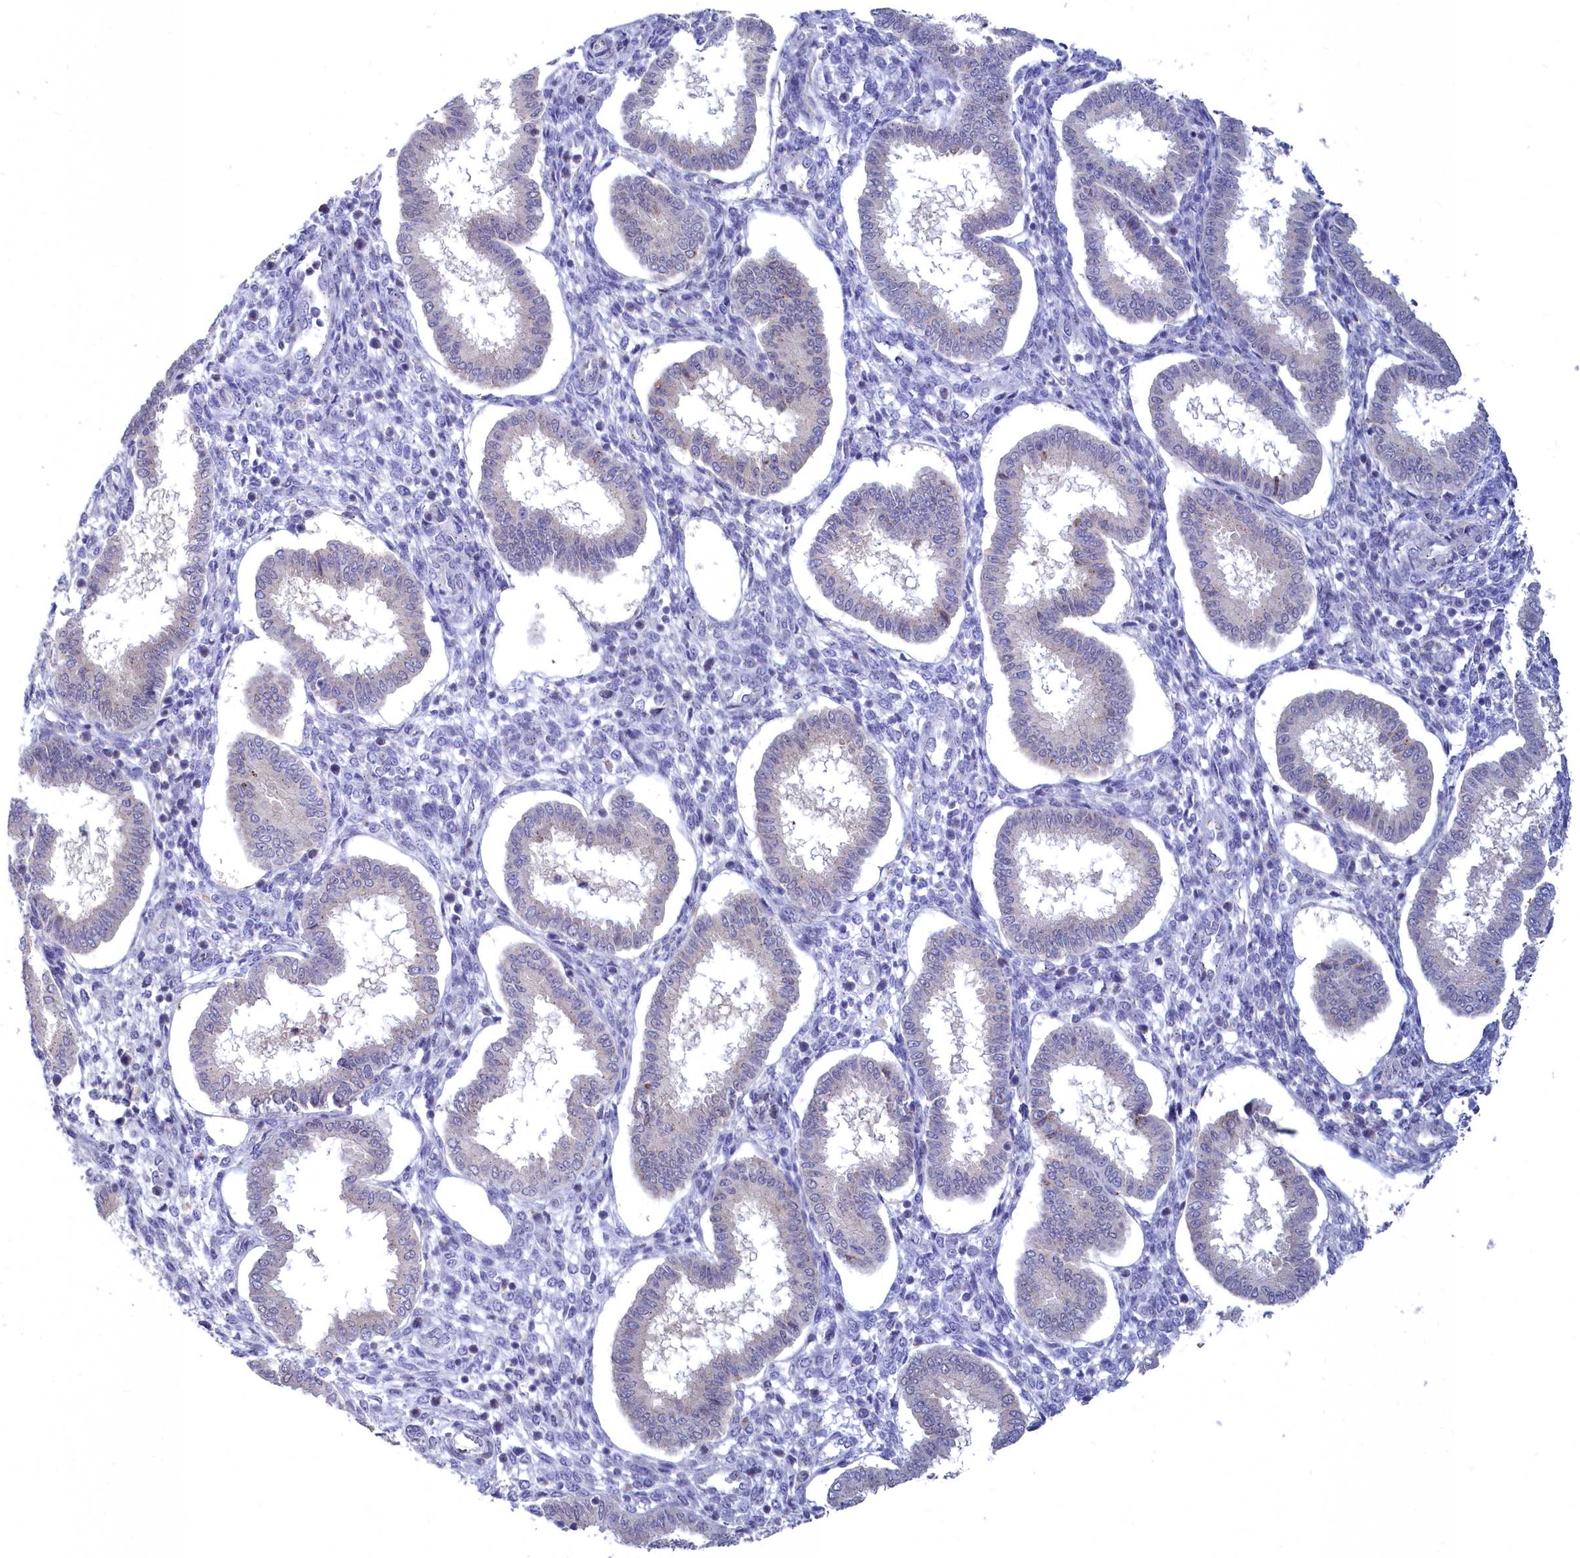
{"staining": {"intensity": "negative", "quantity": "none", "location": "none"}, "tissue": "endometrium", "cell_type": "Cells in endometrial stroma", "image_type": "normal", "snomed": [{"axis": "morphology", "description": "Normal tissue, NOS"}, {"axis": "topography", "description": "Endometrium"}], "caption": "A micrograph of endometrium stained for a protein reveals no brown staining in cells in endometrial stroma.", "gene": "NOXA1", "patient": {"sex": "female", "age": 24}}